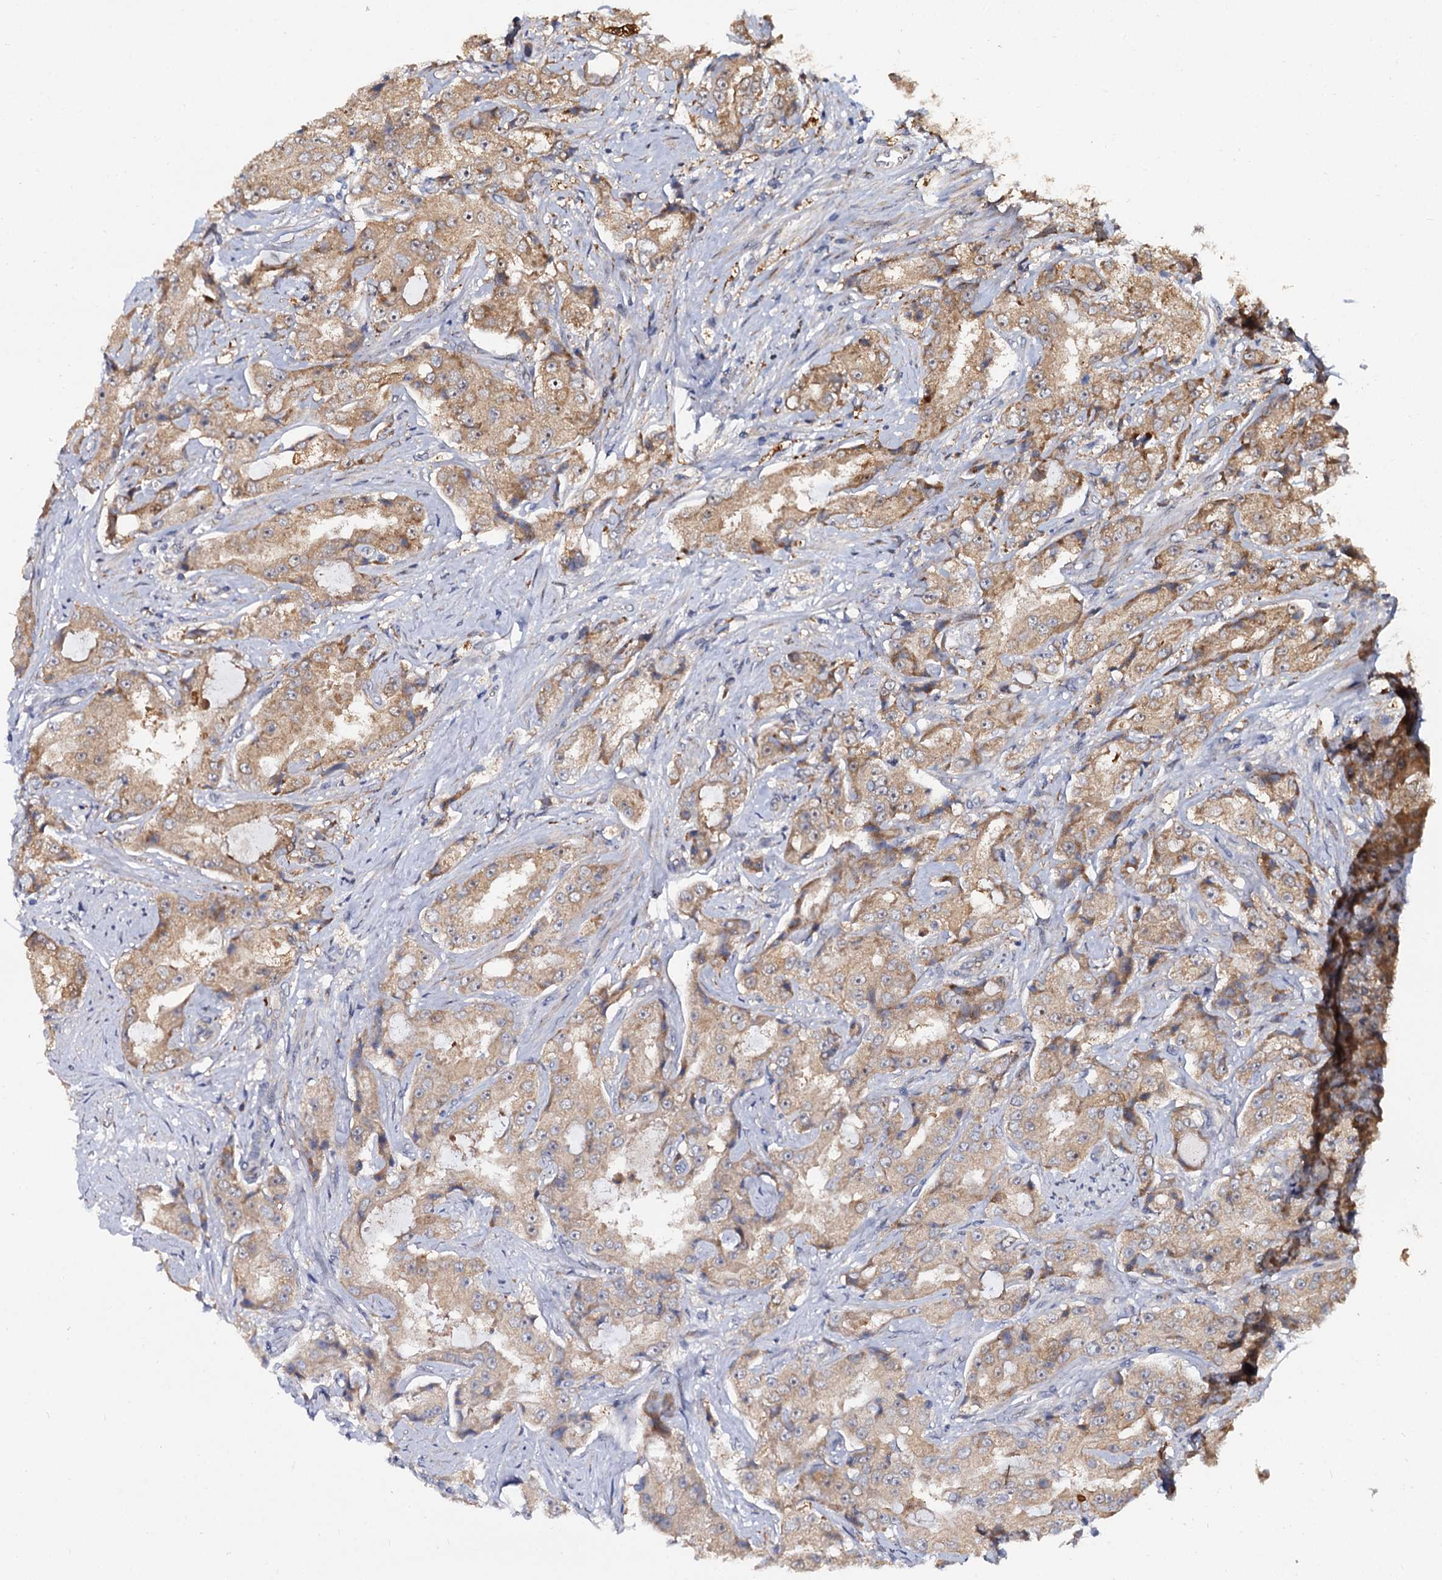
{"staining": {"intensity": "moderate", "quantity": ">75%", "location": "cytoplasmic/membranous"}, "tissue": "prostate cancer", "cell_type": "Tumor cells", "image_type": "cancer", "snomed": [{"axis": "morphology", "description": "Adenocarcinoma, High grade"}, {"axis": "topography", "description": "Prostate"}], "caption": "Tumor cells show moderate cytoplasmic/membranous staining in about >75% of cells in high-grade adenocarcinoma (prostate).", "gene": "WWC3", "patient": {"sex": "male", "age": 73}}